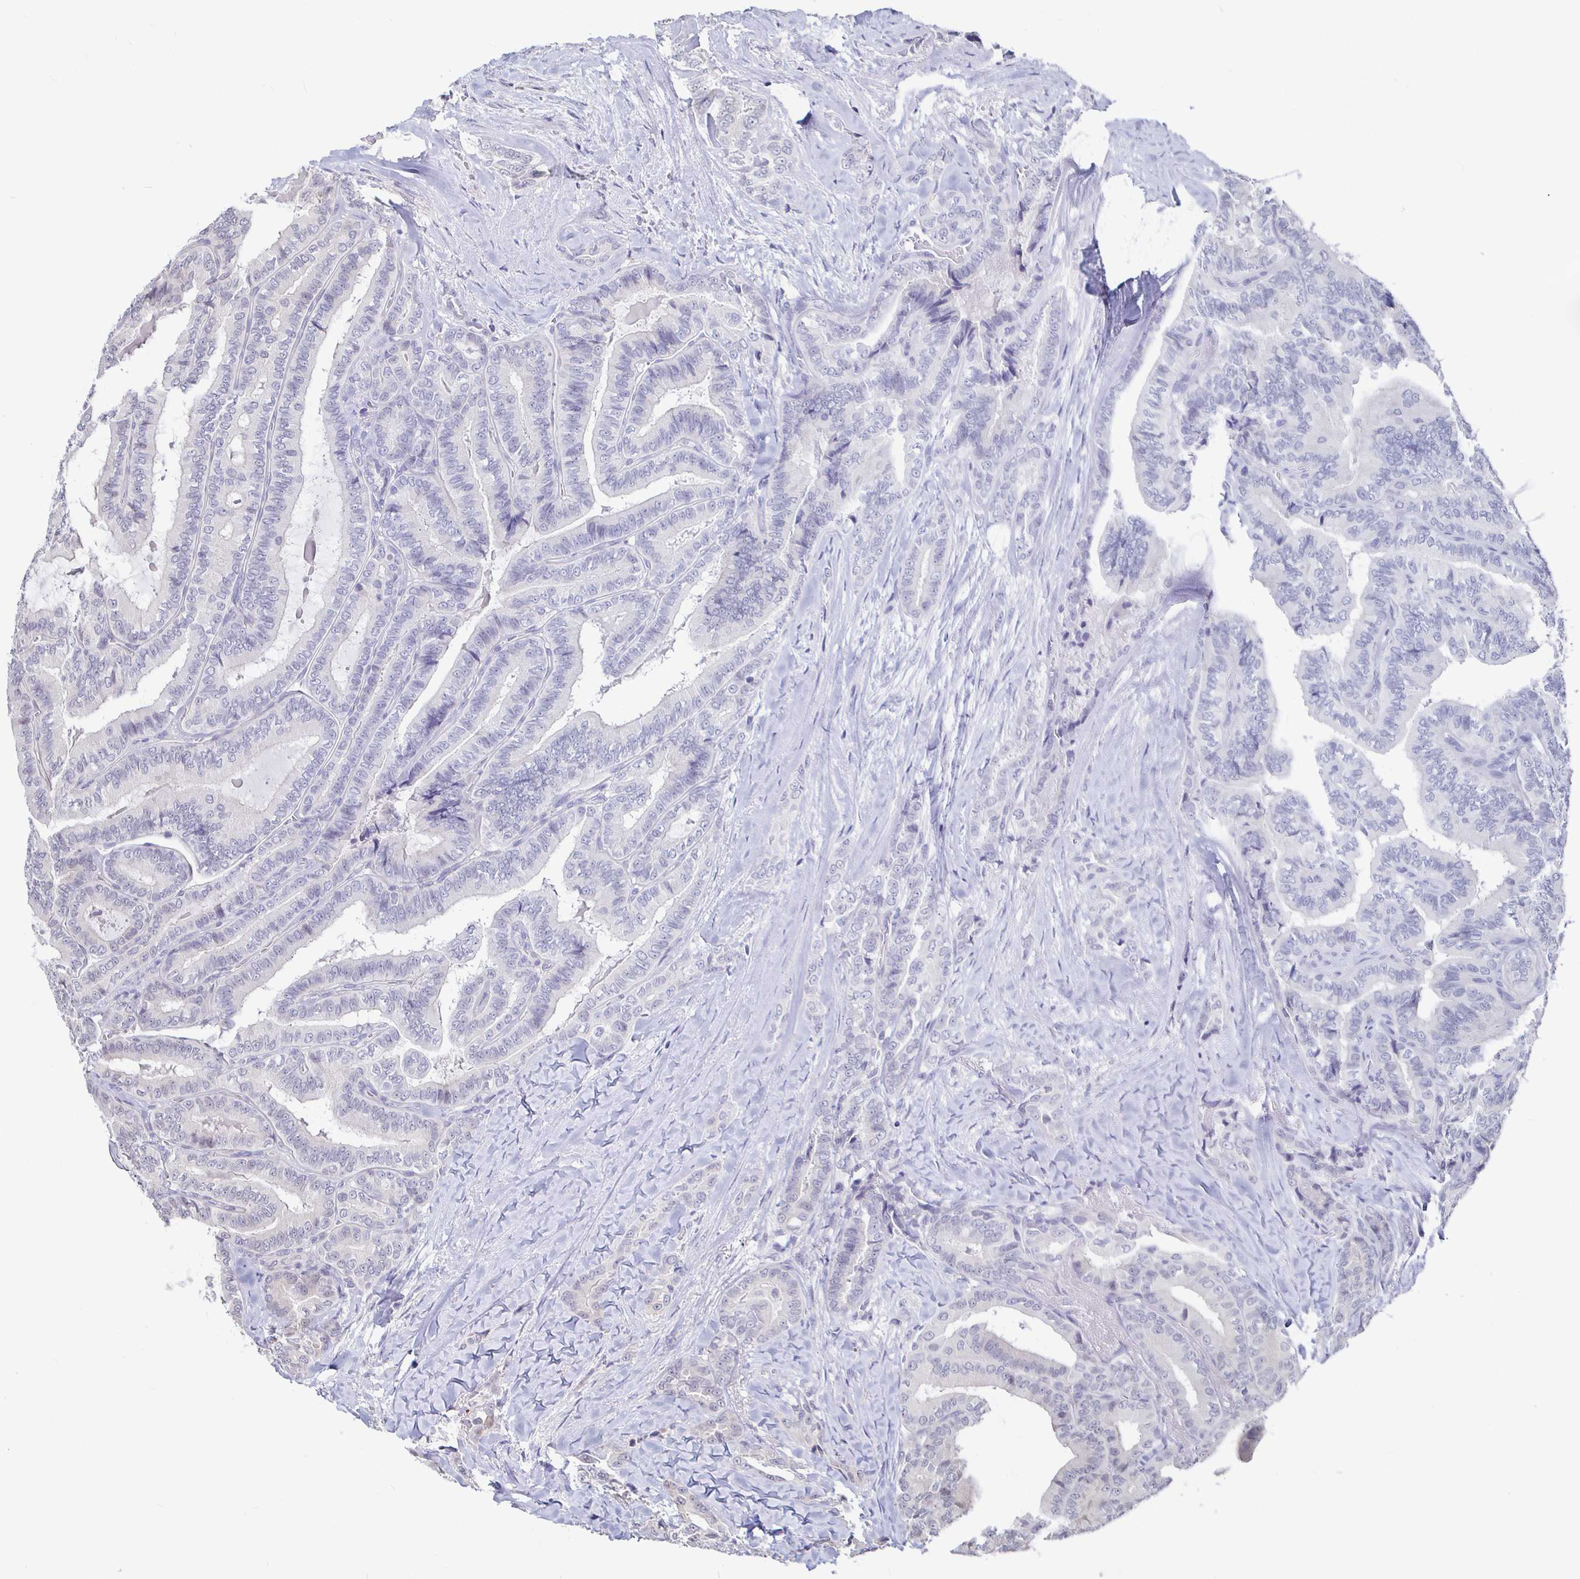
{"staining": {"intensity": "negative", "quantity": "none", "location": "none"}, "tissue": "thyroid cancer", "cell_type": "Tumor cells", "image_type": "cancer", "snomed": [{"axis": "morphology", "description": "Papillary adenocarcinoma, NOS"}, {"axis": "topography", "description": "Thyroid gland"}], "caption": "Histopathology image shows no significant protein staining in tumor cells of papillary adenocarcinoma (thyroid).", "gene": "CAPN11", "patient": {"sex": "male", "age": 61}}